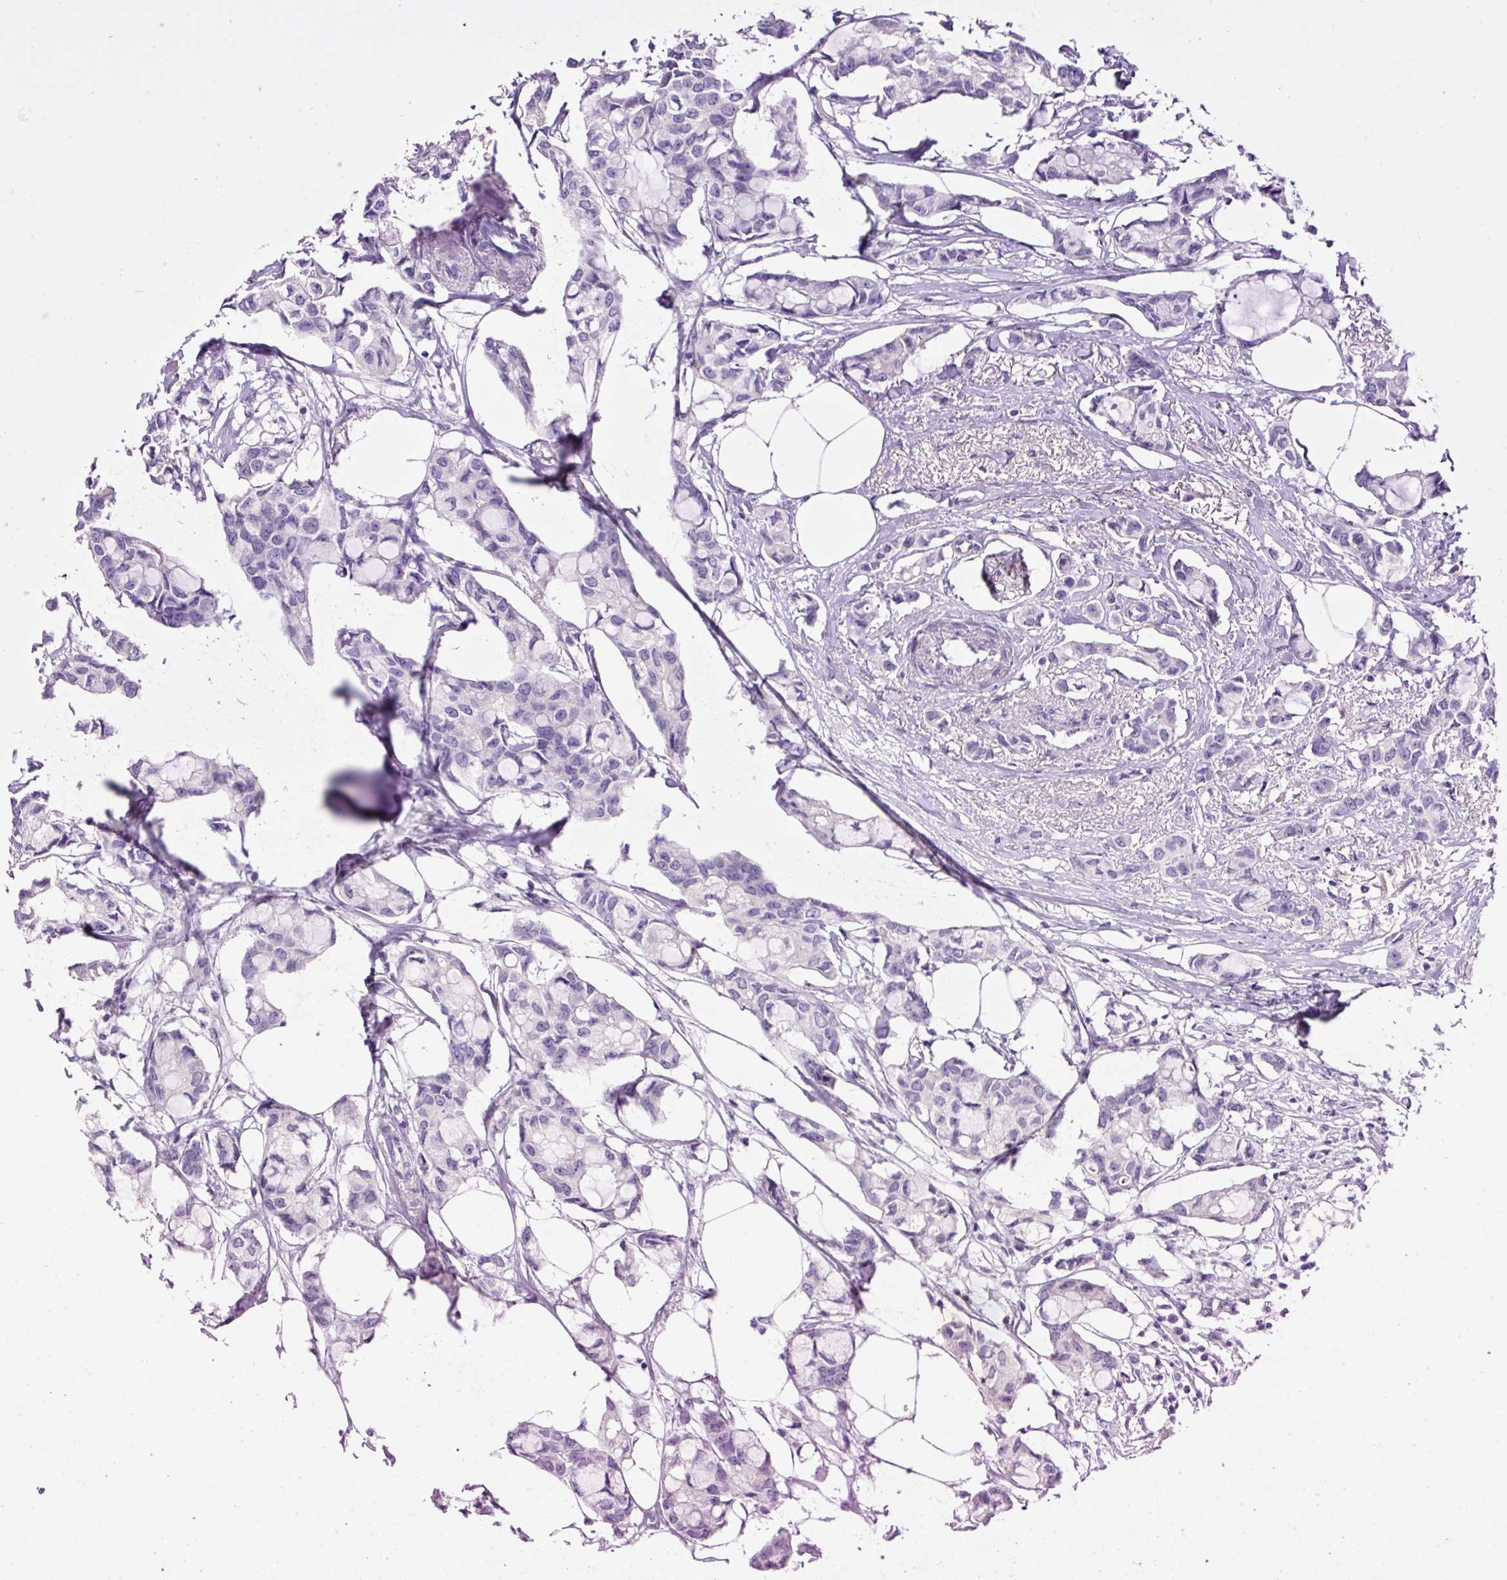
{"staining": {"intensity": "negative", "quantity": "none", "location": "none"}, "tissue": "breast cancer", "cell_type": "Tumor cells", "image_type": "cancer", "snomed": [{"axis": "morphology", "description": "Duct carcinoma"}, {"axis": "topography", "description": "Breast"}], "caption": "Image shows no protein expression in tumor cells of breast cancer tissue.", "gene": "SYP", "patient": {"sex": "female", "age": 73}}